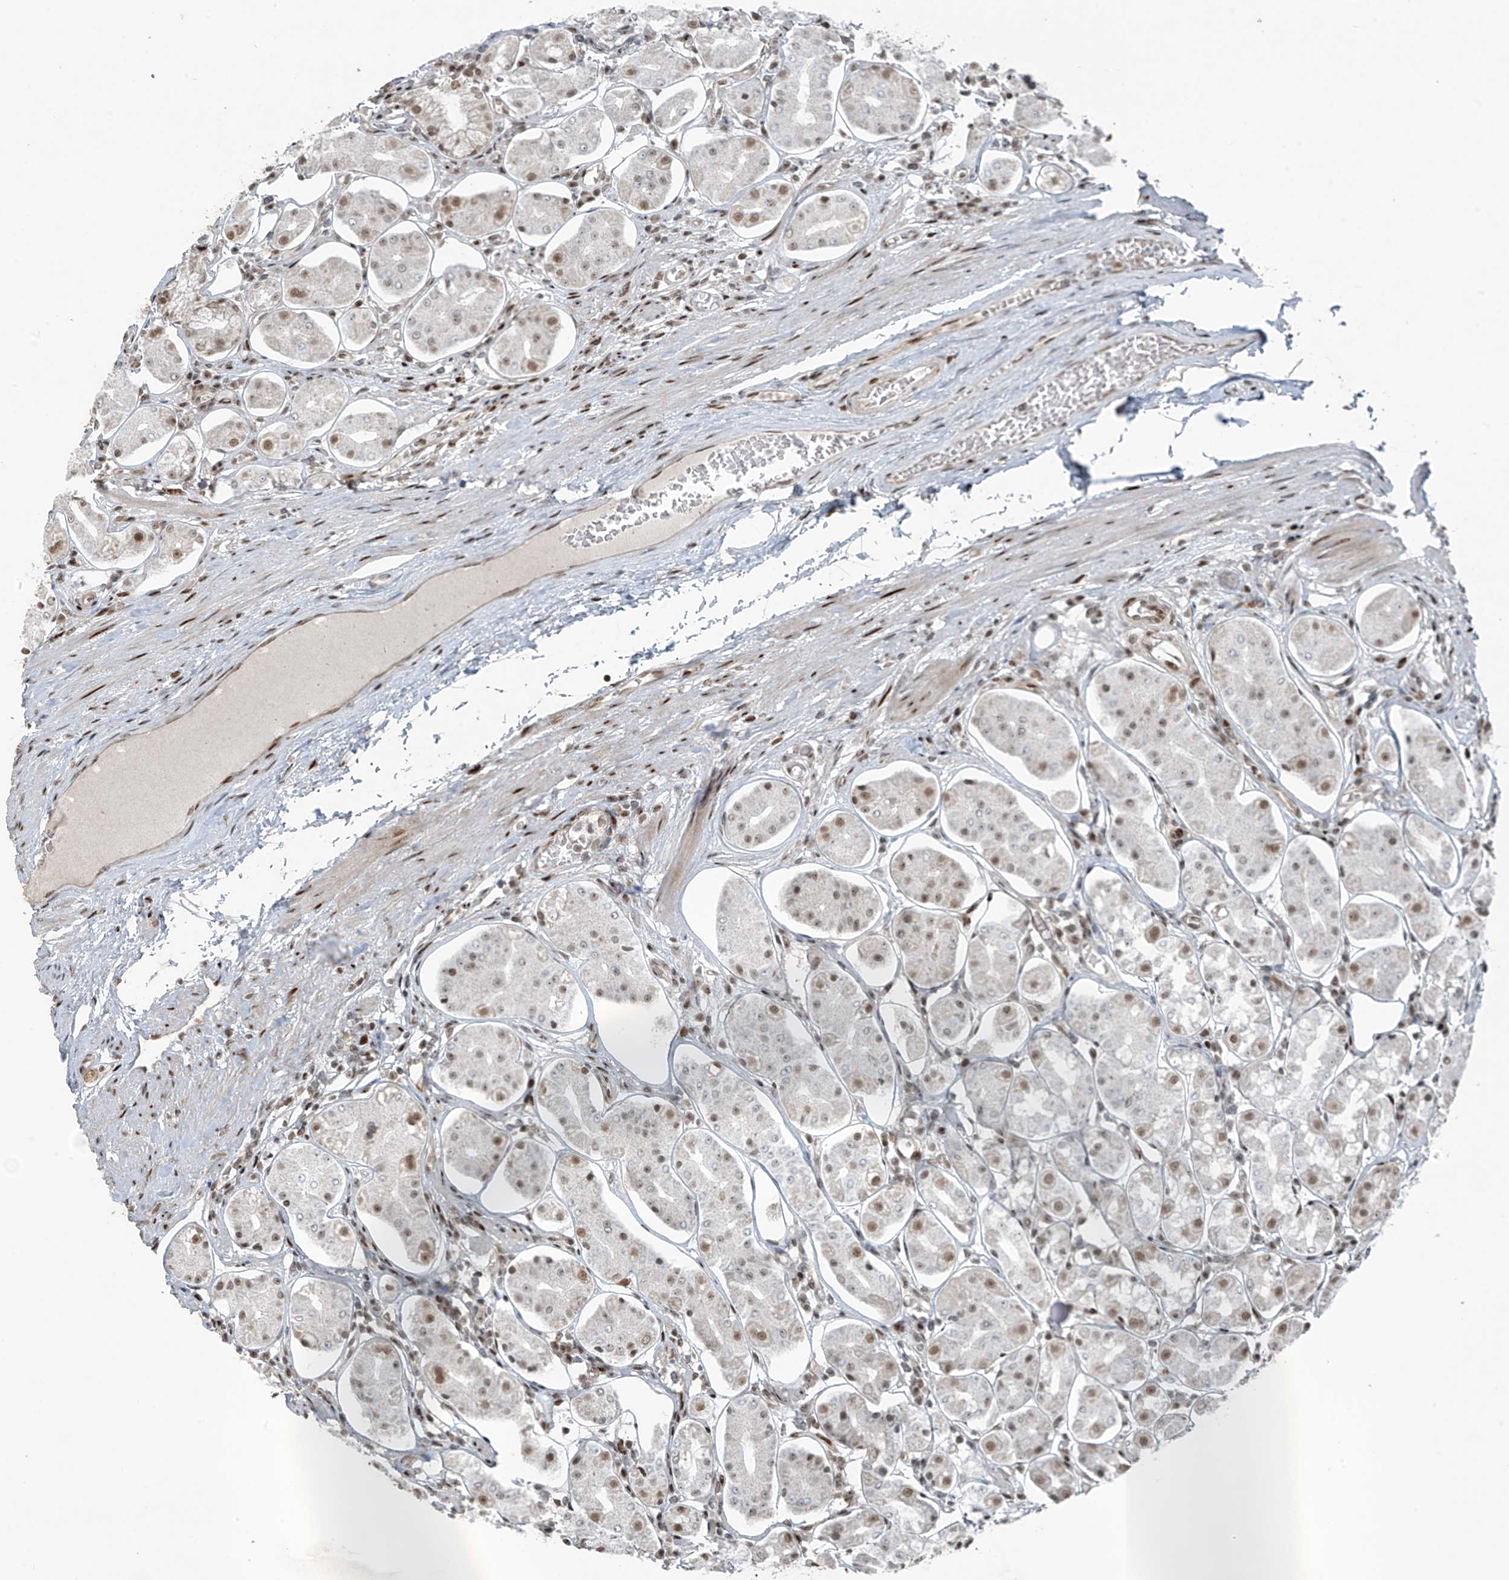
{"staining": {"intensity": "strong", "quantity": "25%-75%", "location": "nuclear"}, "tissue": "stomach", "cell_type": "Glandular cells", "image_type": "normal", "snomed": [{"axis": "morphology", "description": "Normal tissue, NOS"}, {"axis": "topography", "description": "Stomach, lower"}], "caption": "Immunohistochemistry (IHC) (DAB (3,3'-diaminobenzidine)) staining of unremarkable human stomach displays strong nuclear protein positivity in approximately 25%-75% of glandular cells.", "gene": "PCNP", "patient": {"sex": "female", "age": 56}}